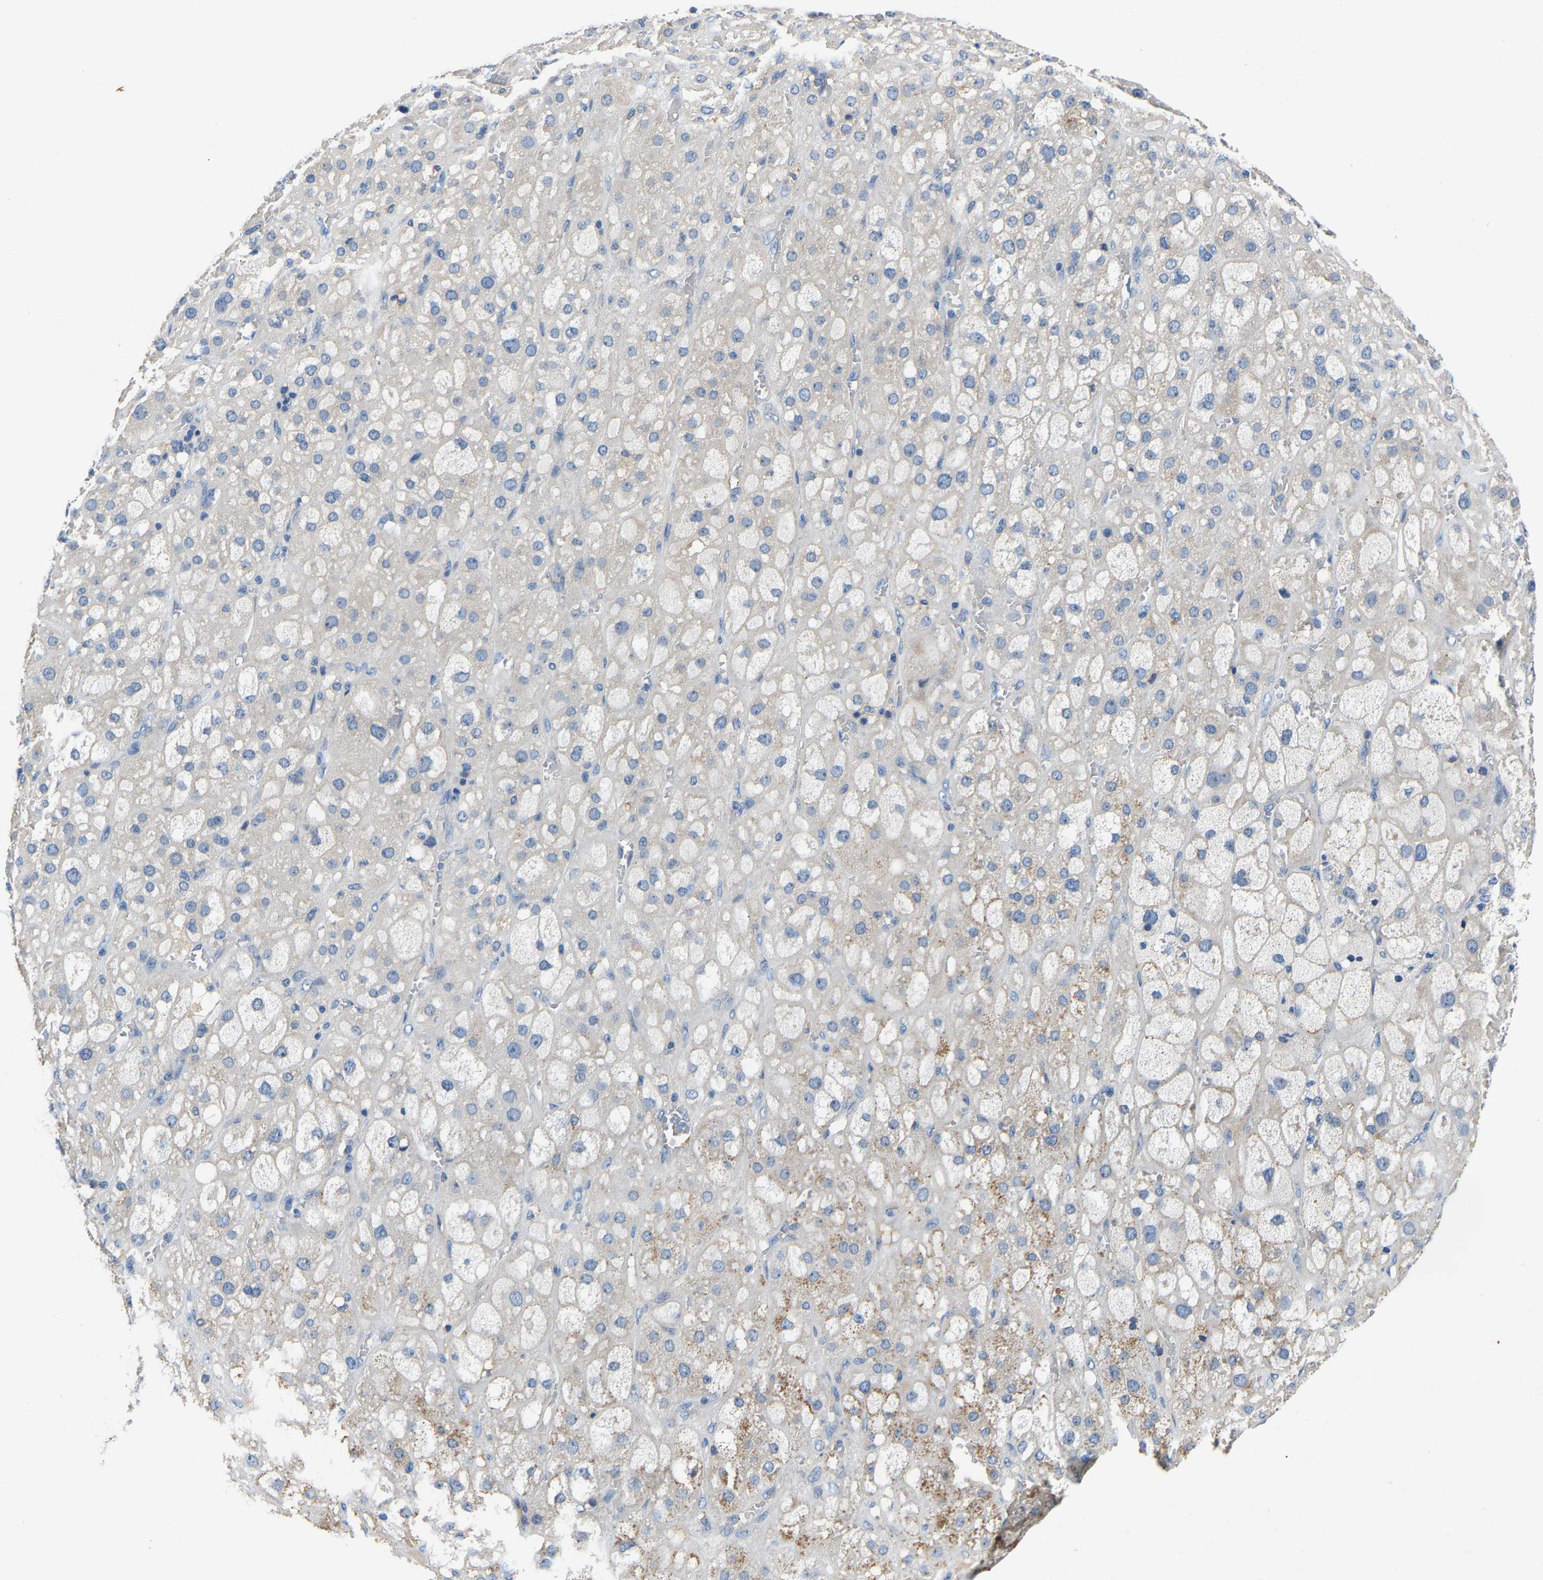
{"staining": {"intensity": "moderate", "quantity": "<25%", "location": "cytoplasmic/membranous"}, "tissue": "adrenal gland", "cell_type": "Glandular cells", "image_type": "normal", "snomed": [{"axis": "morphology", "description": "Normal tissue, NOS"}, {"axis": "topography", "description": "Adrenal gland"}], "caption": "This is an image of immunohistochemistry staining of normal adrenal gland, which shows moderate expression in the cytoplasmic/membranous of glandular cells.", "gene": "DNAAF5", "patient": {"sex": "female", "age": 47}}